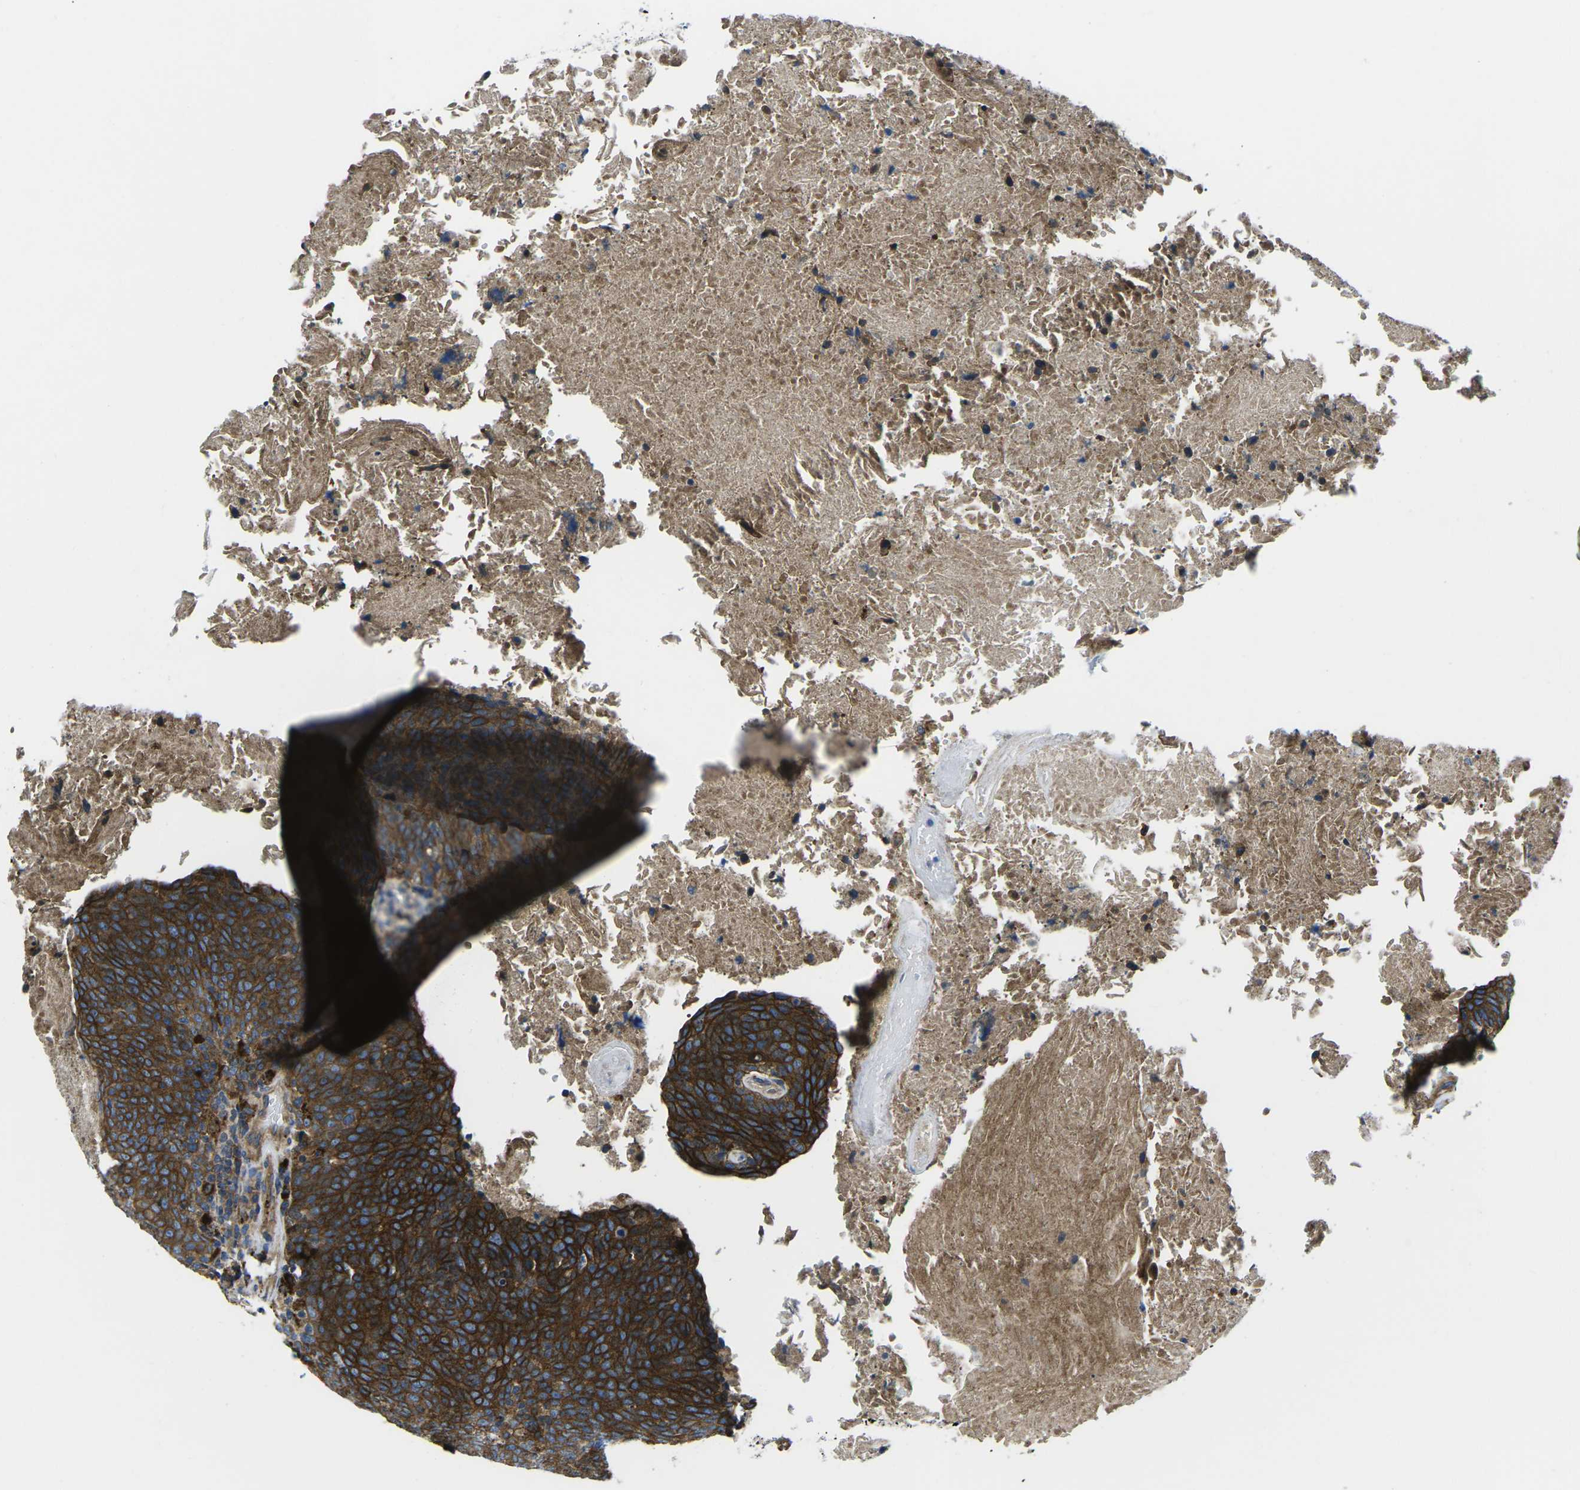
{"staining": {"intensity": "strong", "quantity": ">75%", "location": "cytoplasmic/membranous"}, "tissue": "head and neck cancer", "cell_type": "Tumor cells", "image_type": "cancer", "snomed": [{"axis": "morphology", "description": "Squamous cell carcinoma, NOS"}, {"axis": "morphology", "description": "Squamous cell carcinoma, metastatic, NOS"}, {"axis": "topography", "description": "Lymph node"}, {"axis": "topography", "description": "Head-Neck"}], "caption": "IHC of human head and neck cancer (metastatic squamous cell carcinoma) displays high levels of strong cytoplasmic/membranous staining in about >75% of tumor cells. The staining was performed using DAB, with brown indicating positive protein expression. Nuclei are stained blue with hematoxylin.", "gene": "DLG1", "patient": {"sex": "male", "age": 62}}